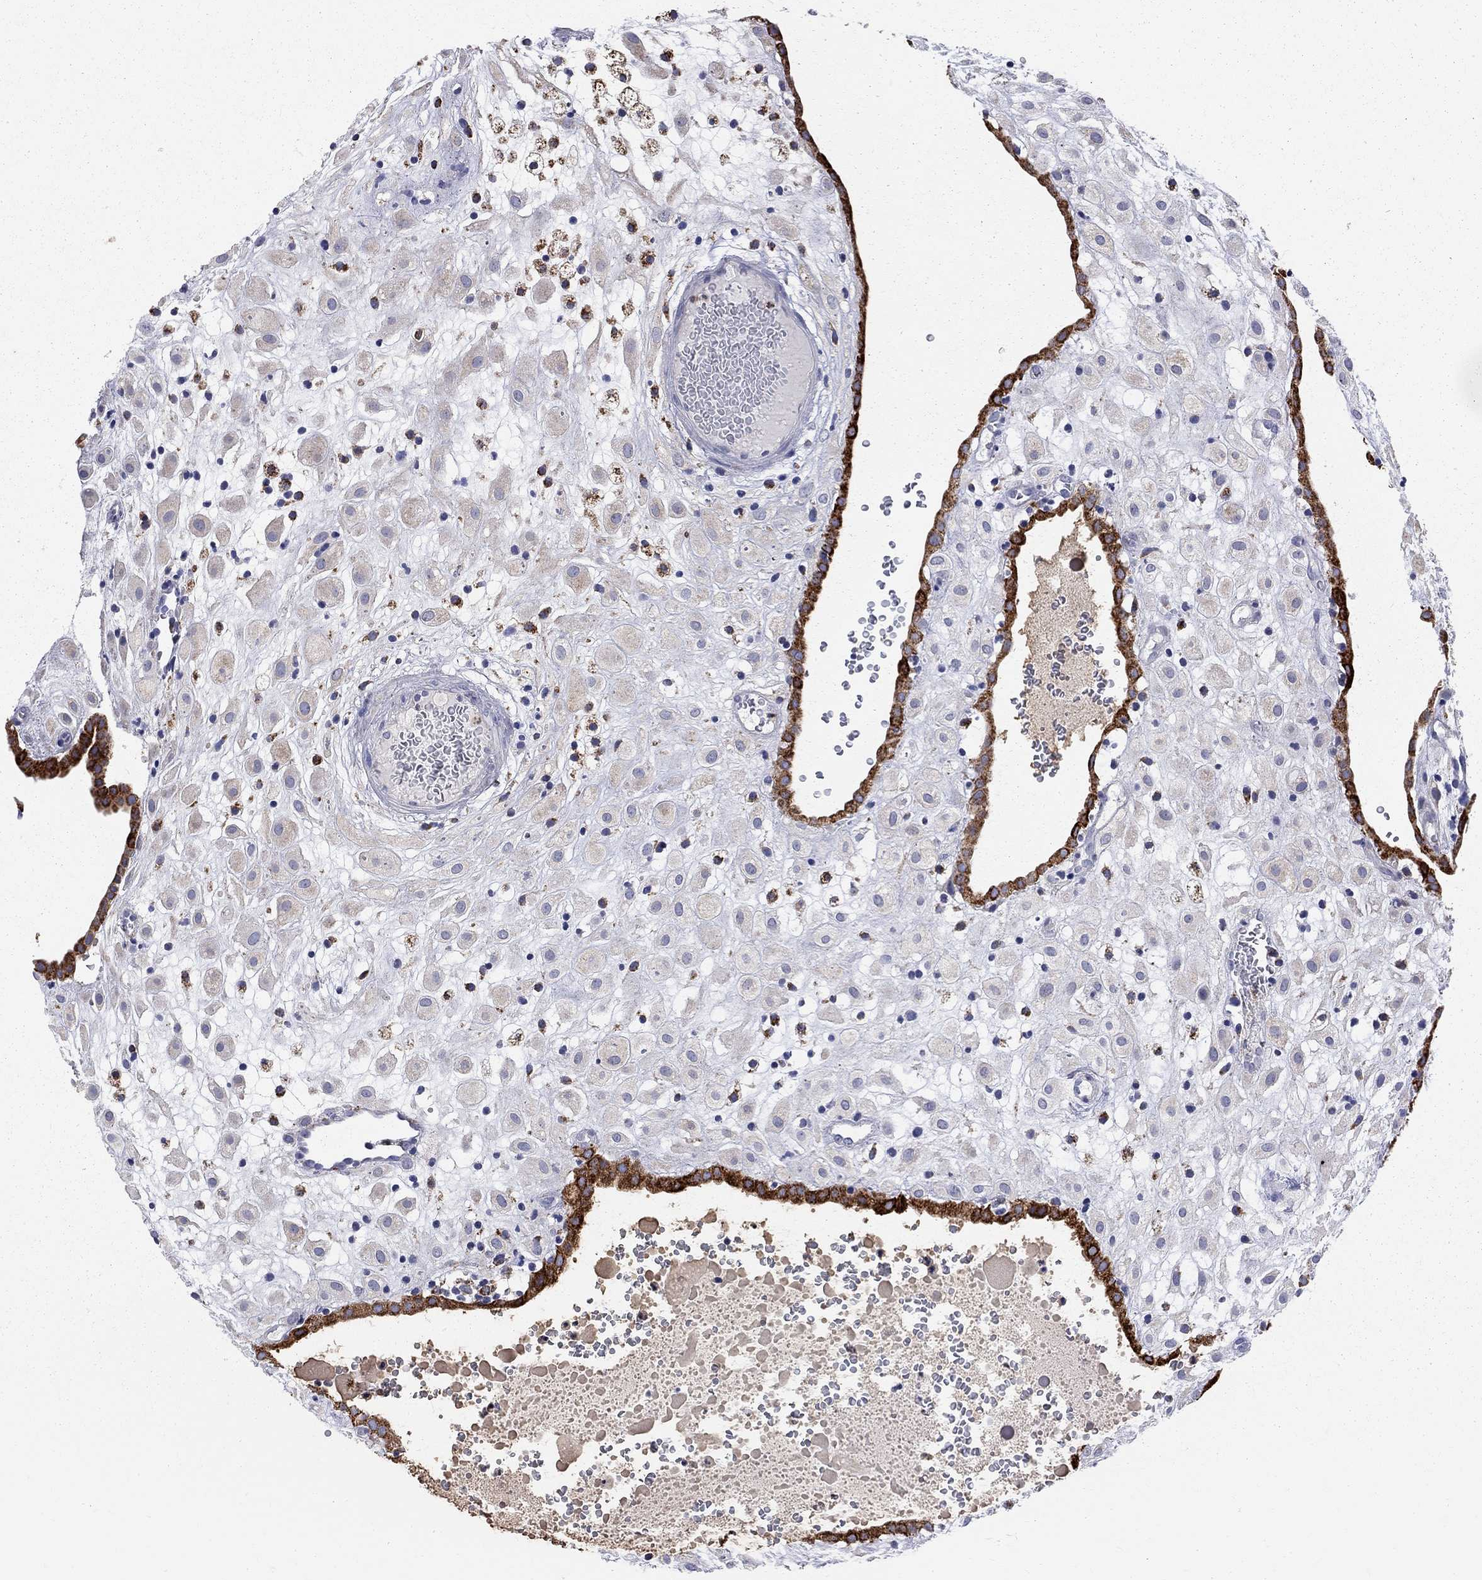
{"staining": {"intensity": "weak", "quantity": "25%-75%", "location": "cytoplasmic/membranous"}, "tissue": "placenta", "cell_type": "Decidual cells", "image_type": "normal", "snomed": [{"axis": "morphology", "description": "Normal tissue, NOS"}, {"axis": "topography", "description": "Placenta"}], "caption": "Brown immunohistochemical staining in unremarkable placenta shows weak cytoplasmic/membranous positivity in approximately 25%-75% of decidual cells. (IHC, brightfield microscopy, high magnification).", "gene": "ACSL1", "patient": {"sex": "female", "age": 24}}